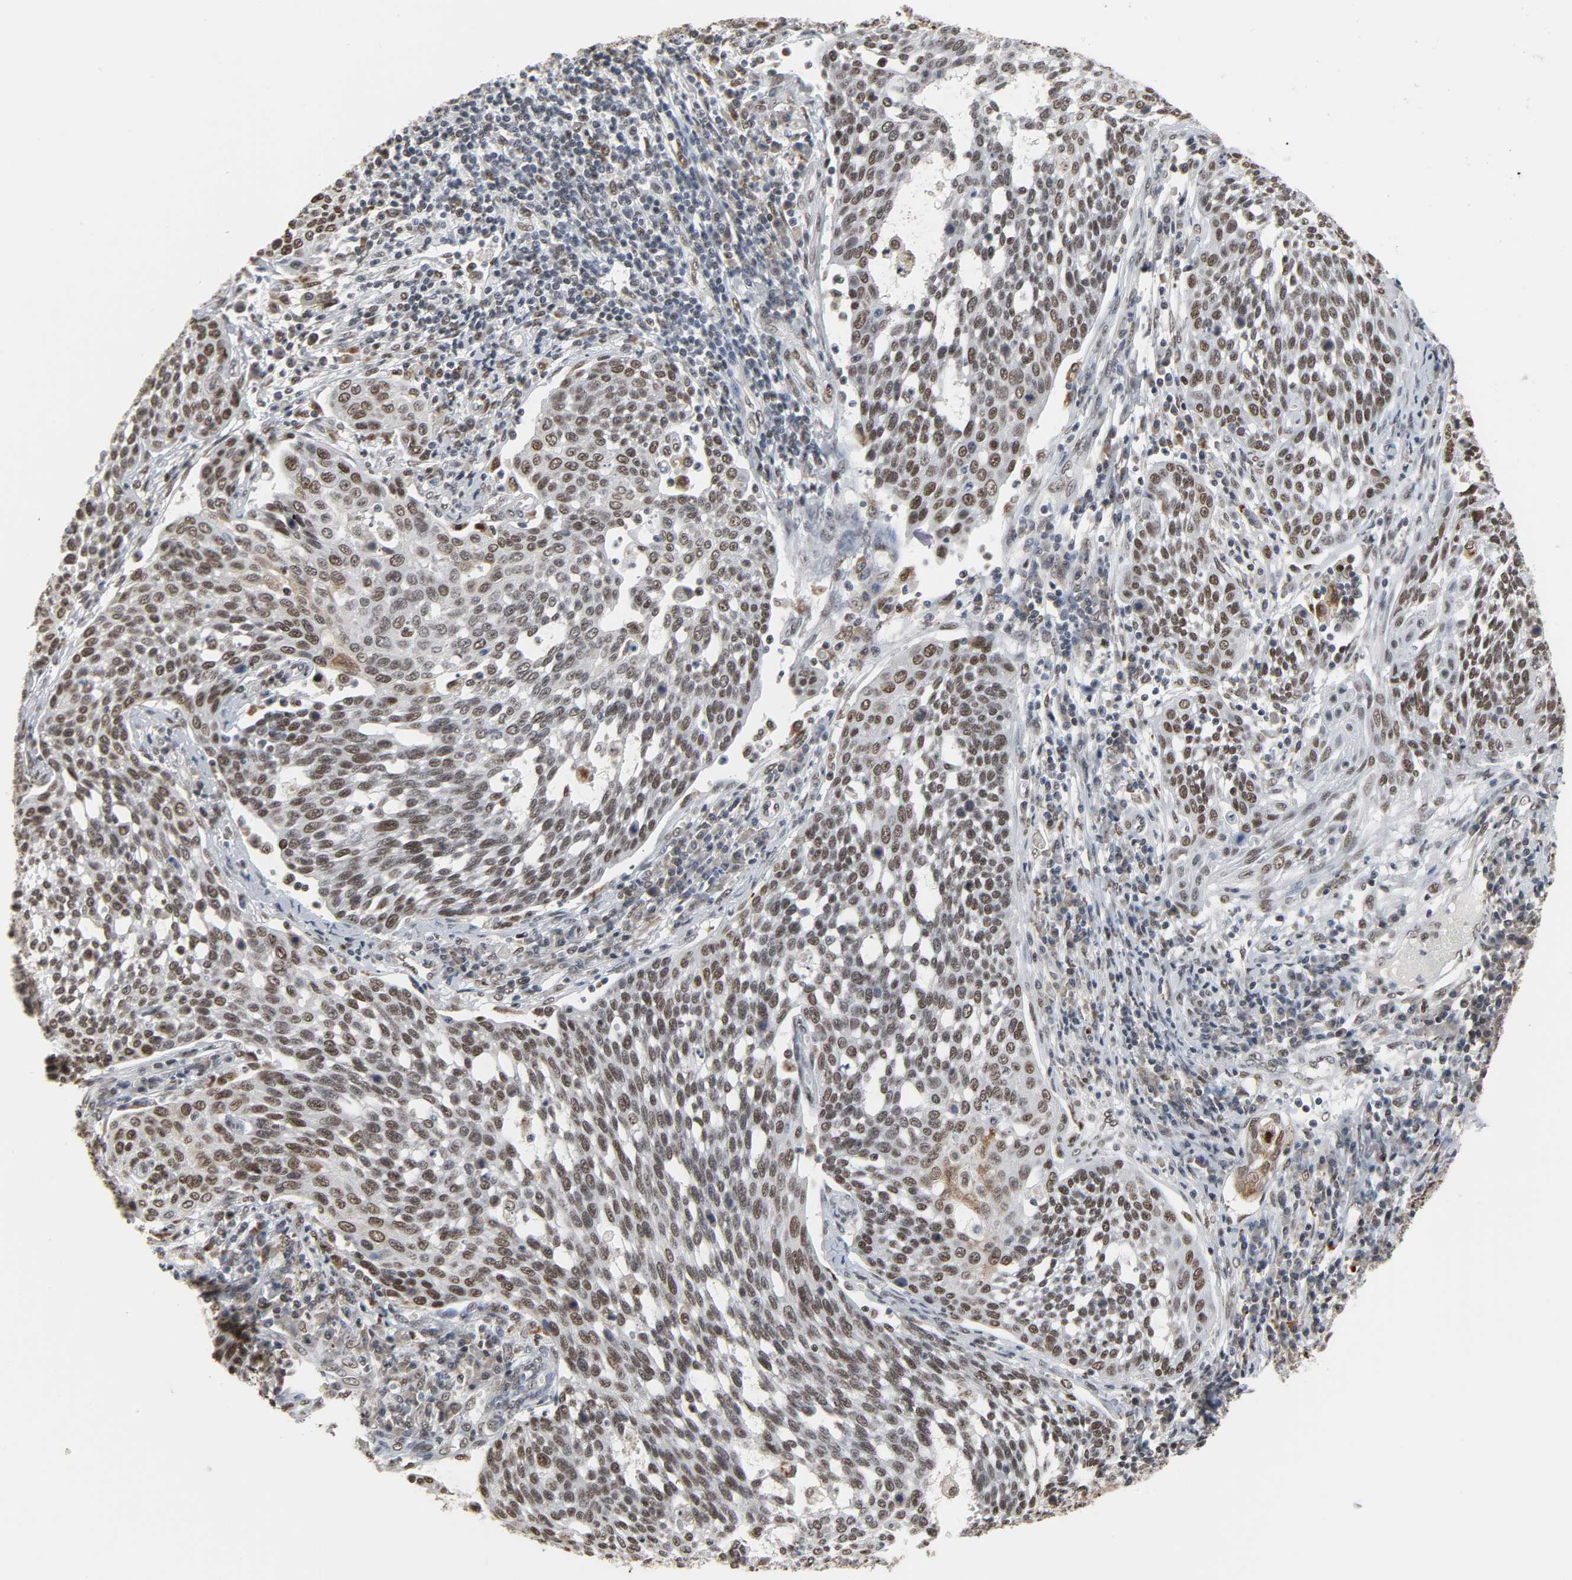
{"staining": {"intensity": "weak", "quantity": ">75%", "location": "nuclear"}, "tissue": "cervical cancer", "cell_type": "Tumor cells", "image_type": "cancer", "snomed": [{"axis": "morphology", "description": "Squamous cell carcinoma, NOS"}, {"axis": "topography", "description": "Cervix"}], "caption": "High-magnification brightfield microscopy of cervical cancer (squamous cell carcinoma) stained with DAB (3,3'-diaminobenzidine) (brown) and counterstained with hematoxylin (blue). tumor cells exhibit weak nuclear staining is identified in approximately>75% of cells.", "gene": "DAZAP1", "patient": {"sex": "female", "age": 34}}